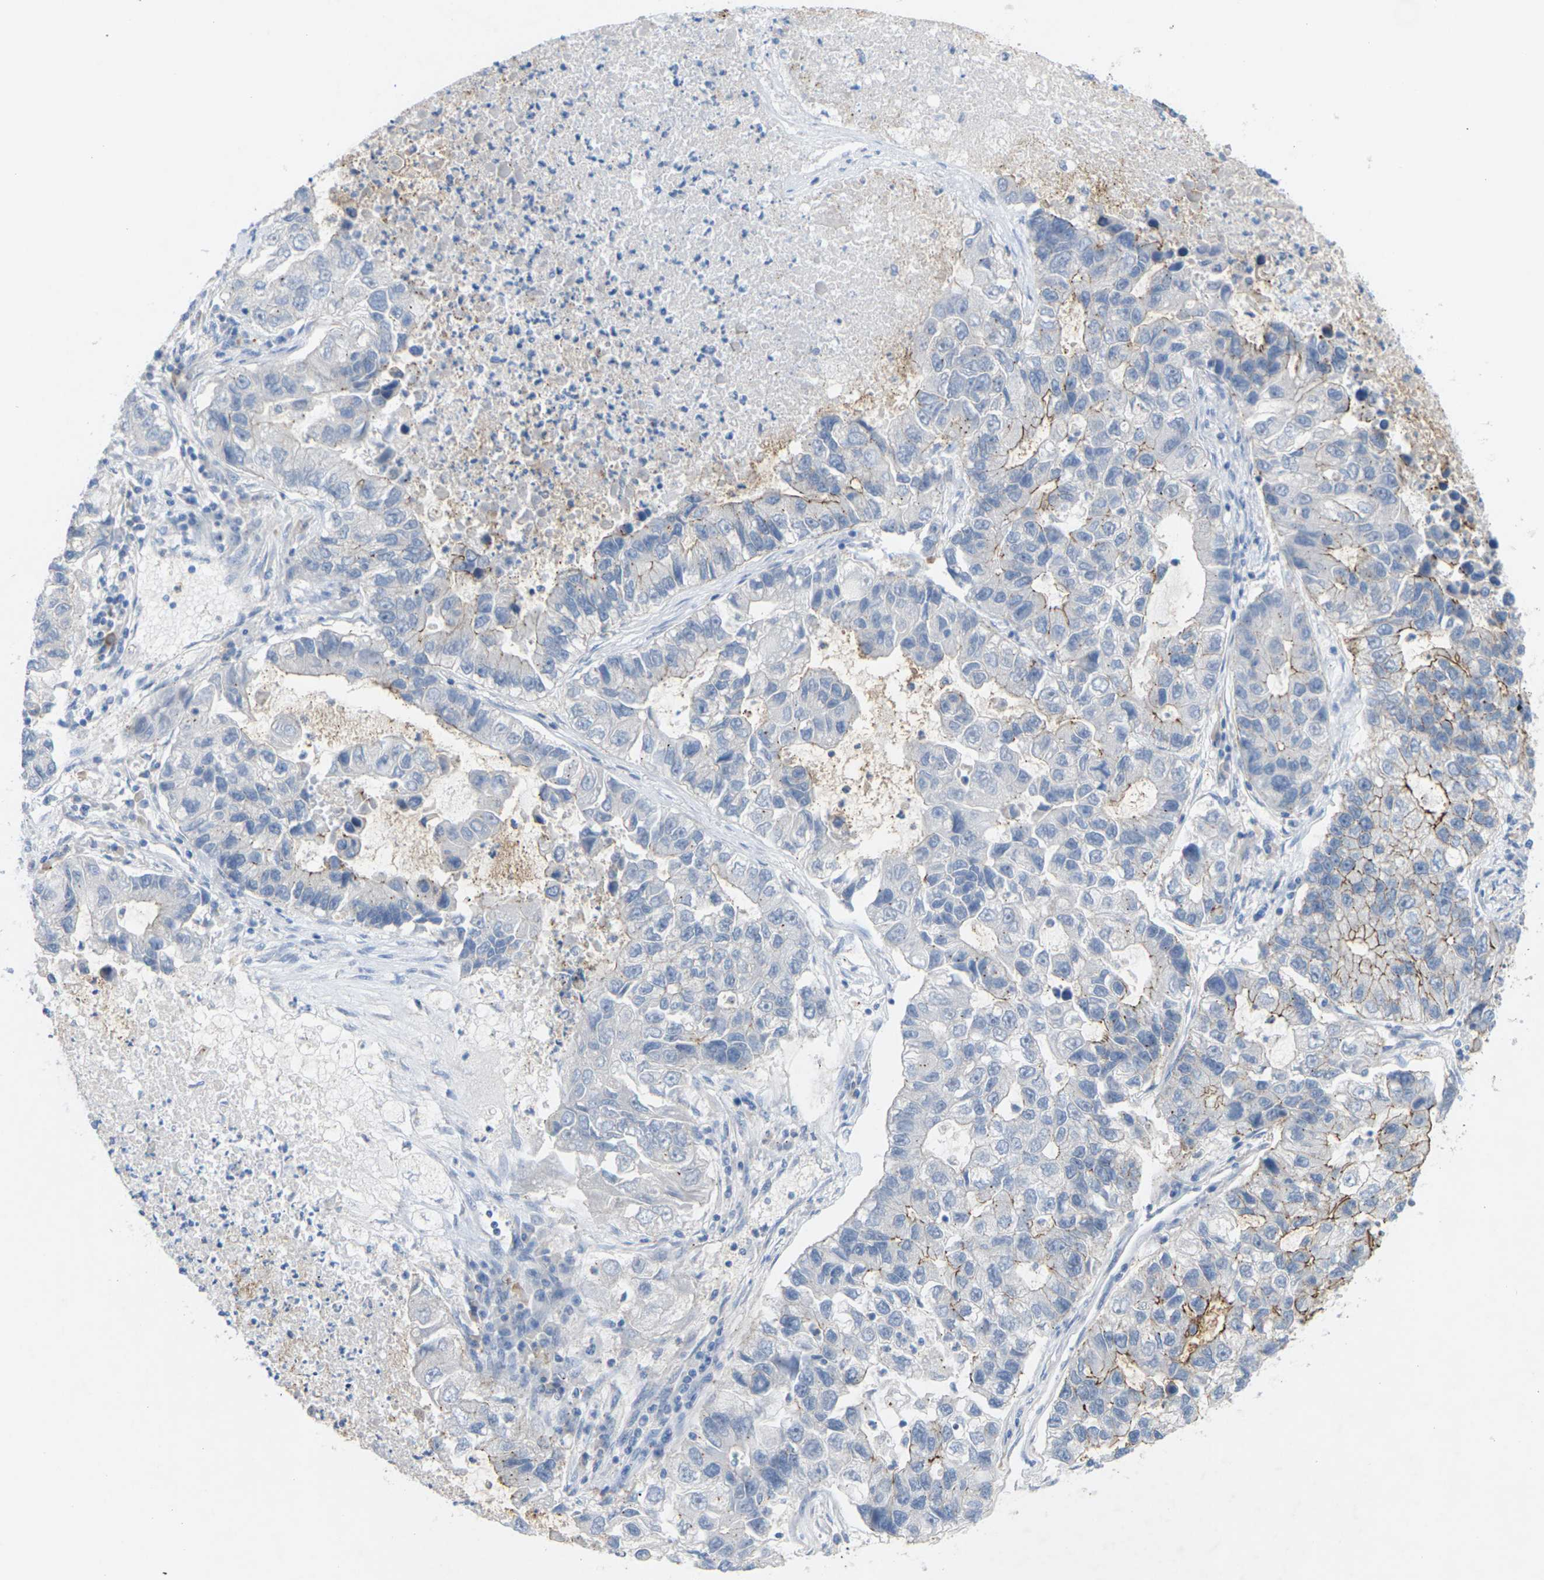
{"staining": {"intensity": "moderate", "quantity": "<25%", "location": "cytoplasmic/membranous"}, "tissue": "lung cancer", "cell_type": "Tumor cells", "image_type": "cancer", "snomed": [{"axis": "morphology", "description": "Adenocarcinoma, NOS"}, {"axis": "topography", "description": "Lung"}], "caption": "Lung cancer stained with a brown dye reveals moderate cytoplasmic/membranous positive staining in about <25% of tumor cells.", "gene": "CLDN3", "patient": {"sex": "female", "age": 51}}